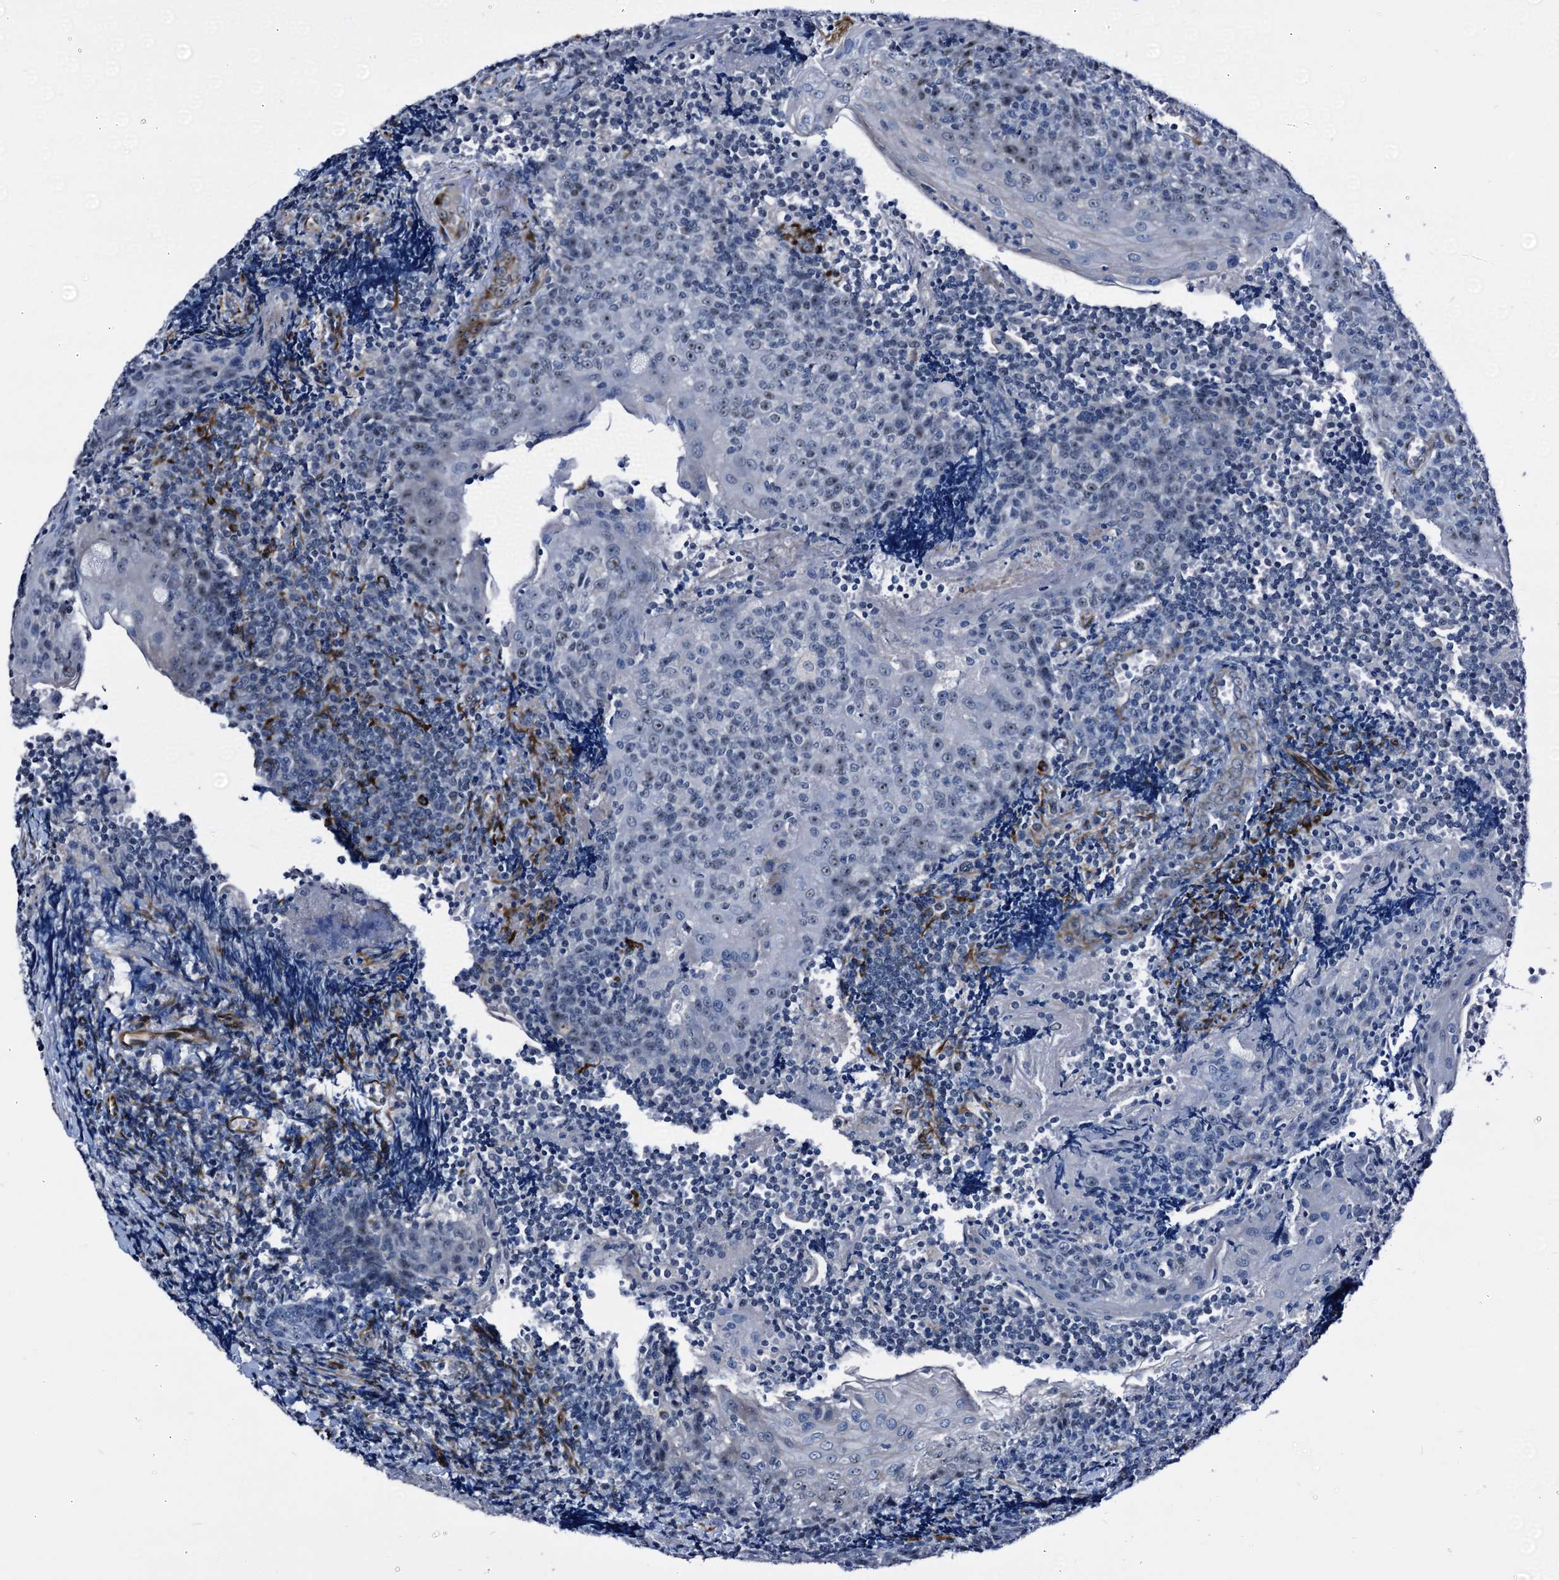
{"staining": {"intensity": "moderate", "quantity": "<25%", "location": "nuclear"}, "tissue": "tonsil", "cell_type": "Germinal center cells", "image_type": "normal", "snomed": [{"axis": "morphology", "description": "Normal tissue, NOS"}, {"axis": "topography", "description": "Tonsil"}], "caption": "Immunohistochemistry photomicrograph of normal tonsil: tonsil stained using immunohistochemistry (IHC) exhibits low levels of moderate protein expression localized specifically in the nuclear of germinal center cells, appearing as a nuclear brown color.", "gene": "EMG1", "patient": {"sex": "male", "age": 27}}